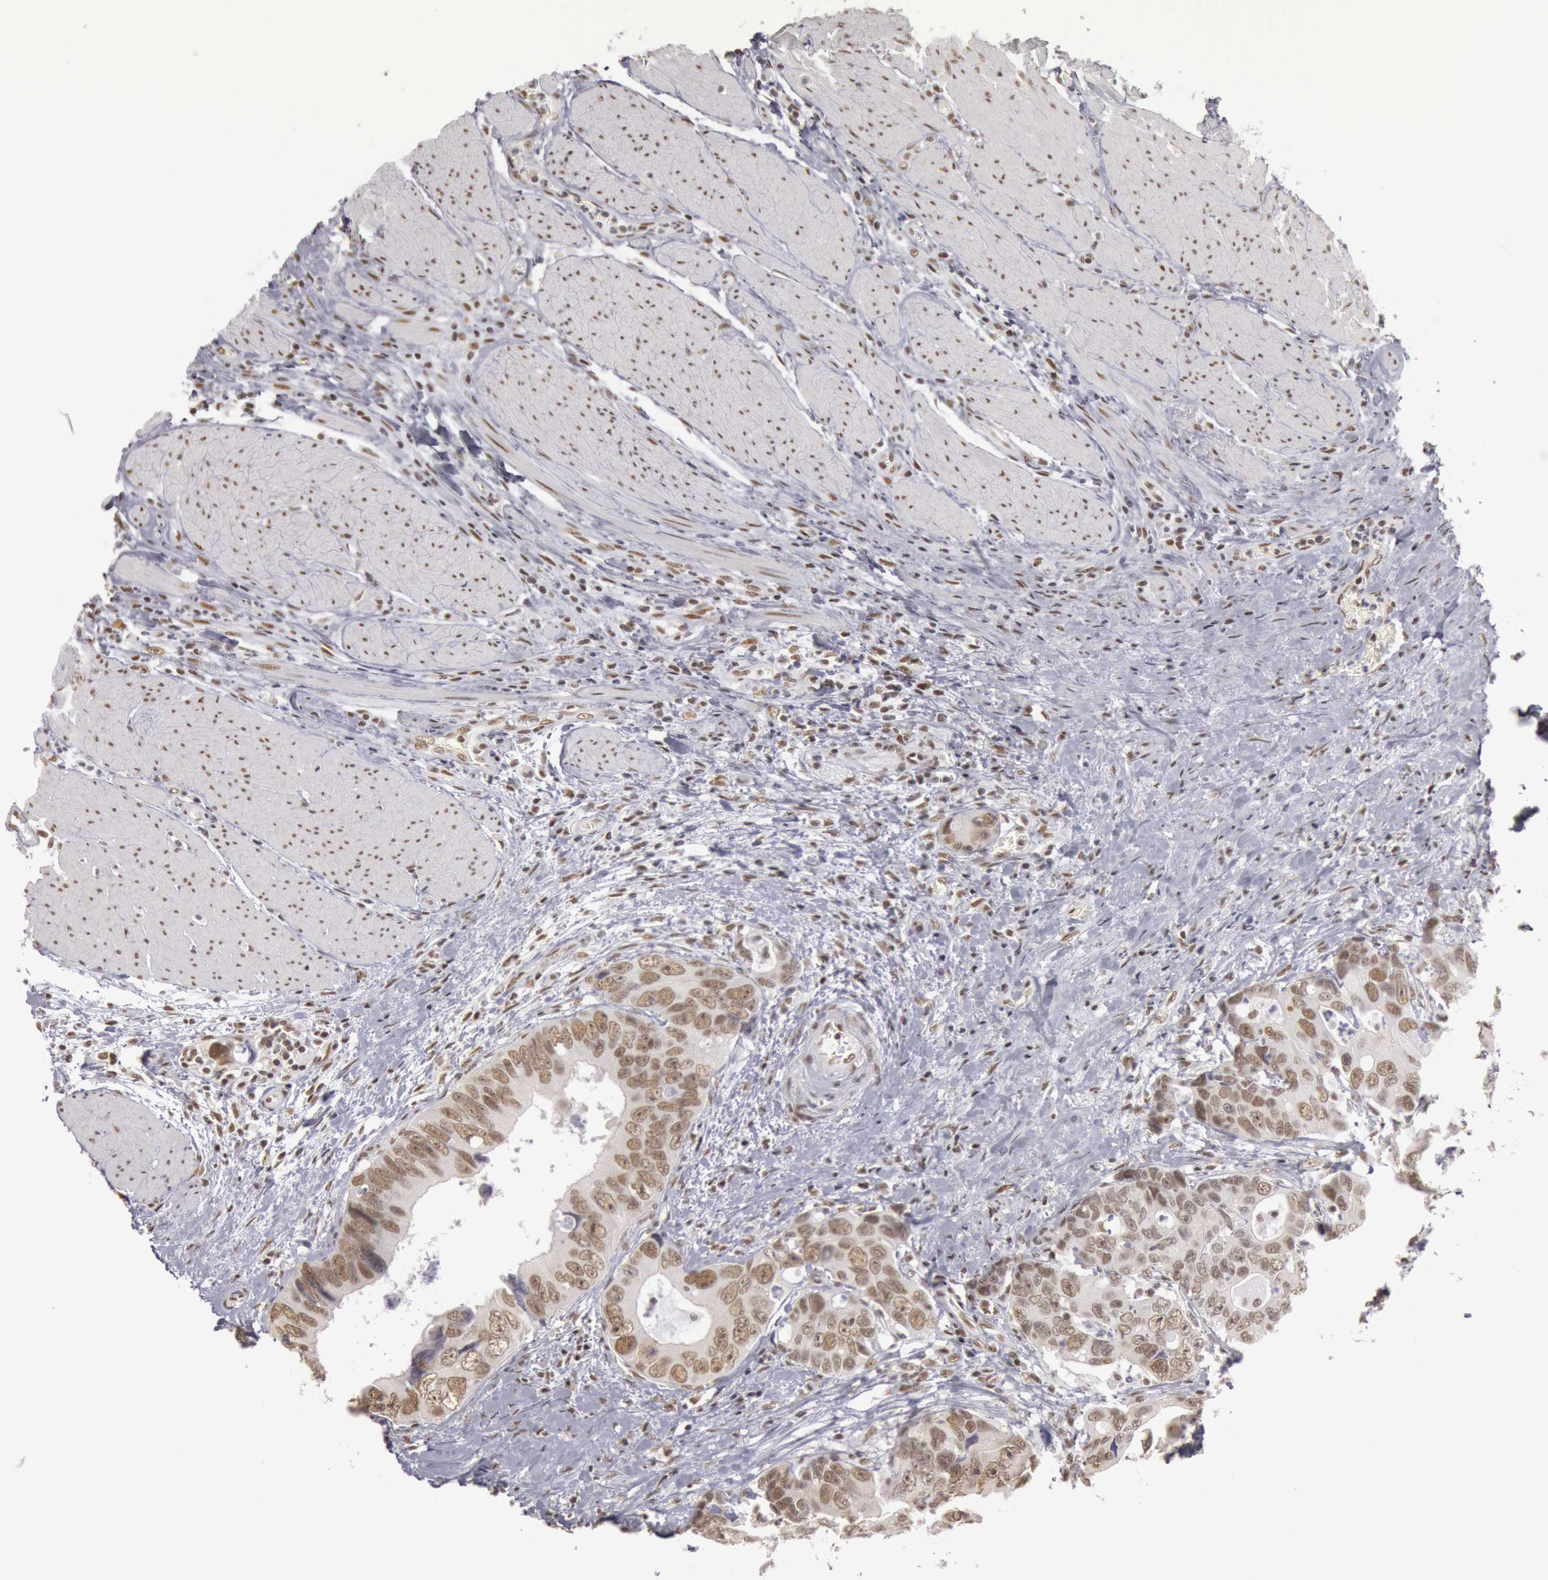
{"staining": {"intensity": "moderate", "quantity": ">75%", "location": "nuclear"}, "tissue": "colorectal cancer", "cell_type": "Tumor cells", "image_type": "cancer", "snomed": [{"axis": "morphology", "description": "Adenocarcinoma, NOS"}, {"axis": "topography", "description": "Rectum"}], "caption": "Human adenocarcinoma (colorectal) stained with a brown dye reveals moderate nuclear positive staining in about >75% of tumor cells.", "gene": "ESS2", "patient": {"sex": "female", "age": 67}}